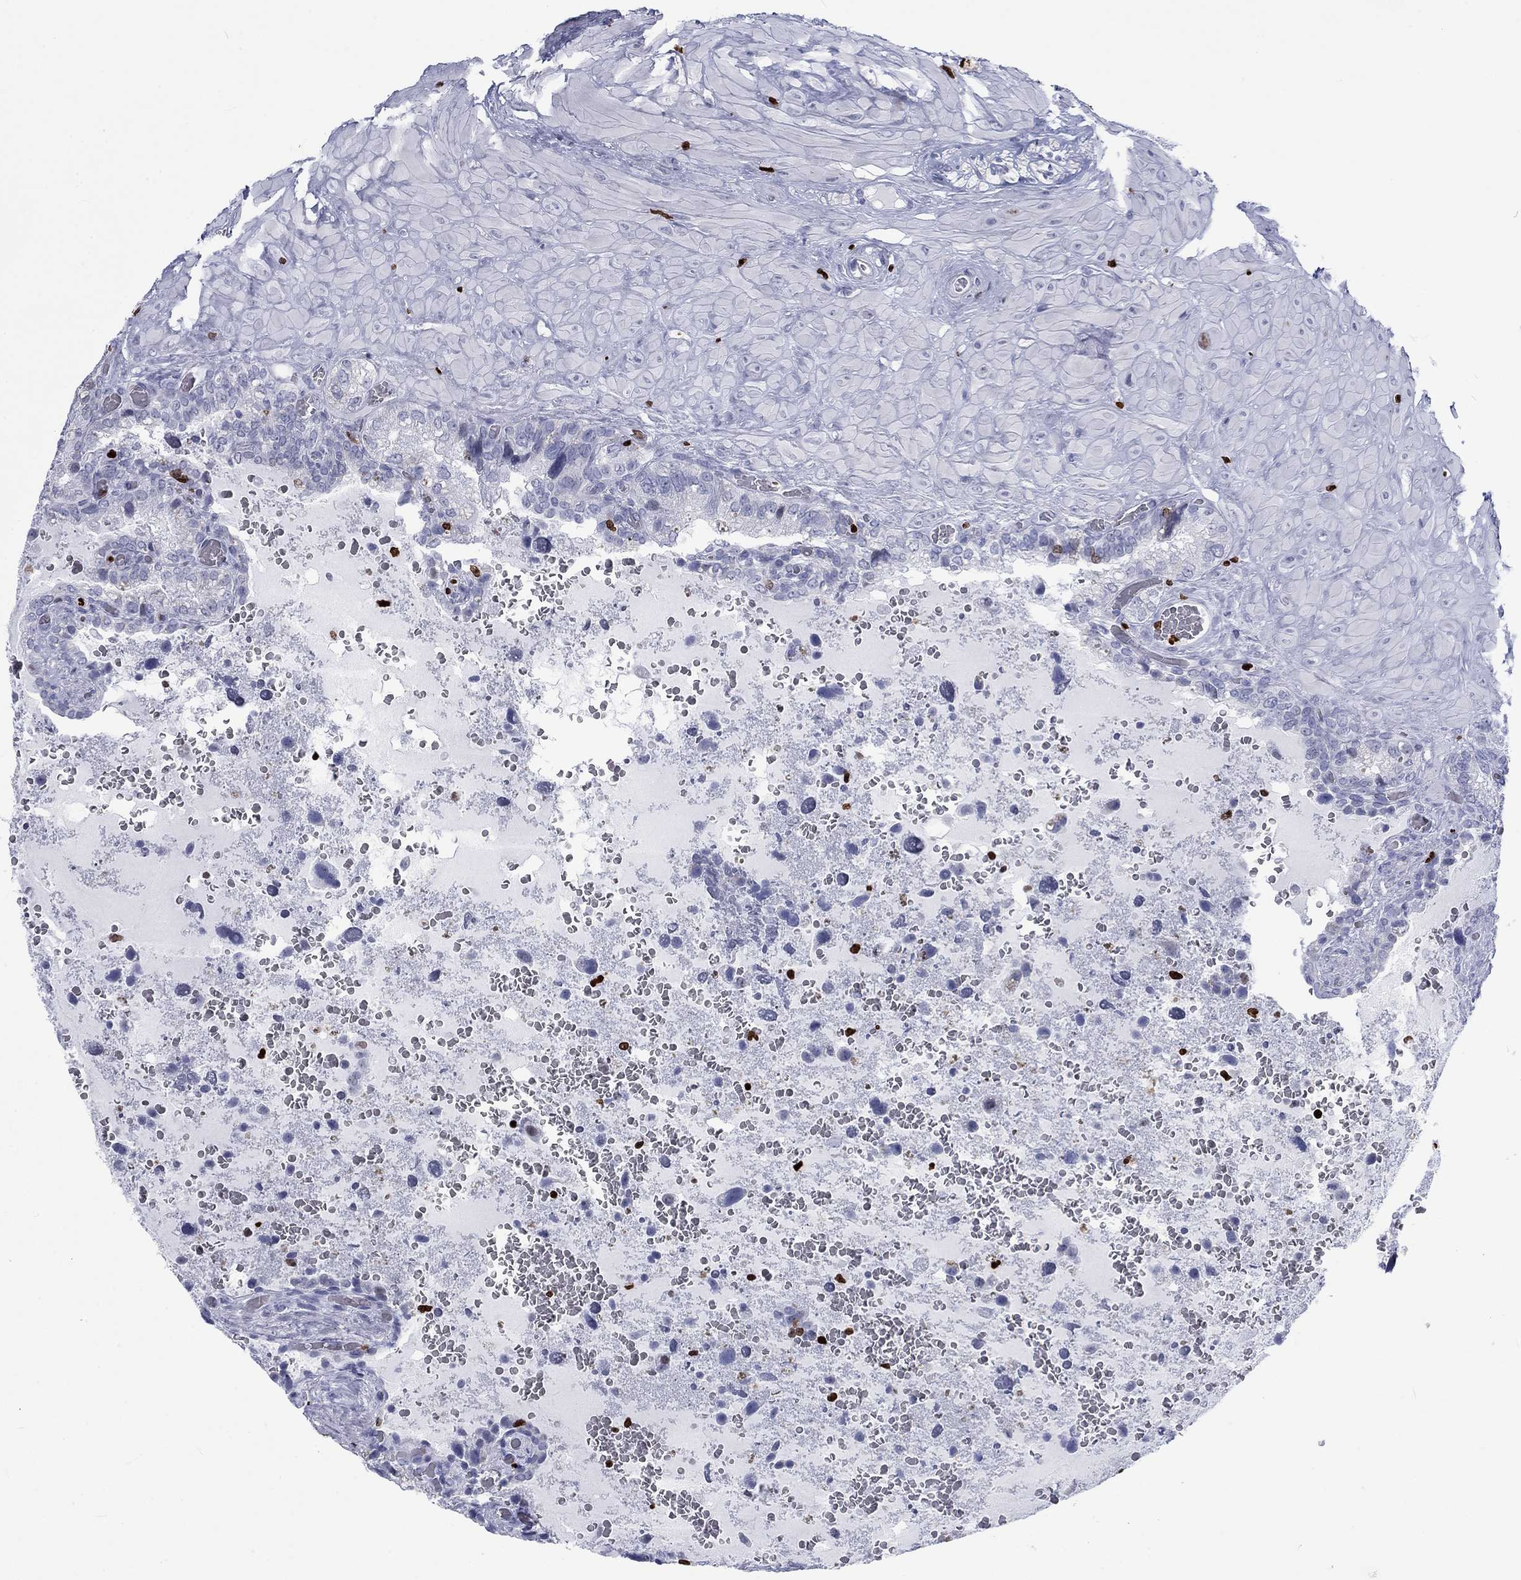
{"staining": {"intensity": "strong", "quantity": "<25%", "location": "nuclear"}, "tissue": "prostate cancer", "cell_type": "Tumor cells", "image_type": "cancer", "snomed": [{"axis": "morphology", "description": "Adenocarcinoma, NOS"}, {"axis": "topography", "description": "Prostate and seminal vesicle, NOS"}], "caption": "Strong nuclear staining is seen in approximately <25% of tumor cells in adenocarcinoma (prostate).", "gene": "H1-5", "patient": {"sex": "male", "age": 62}}